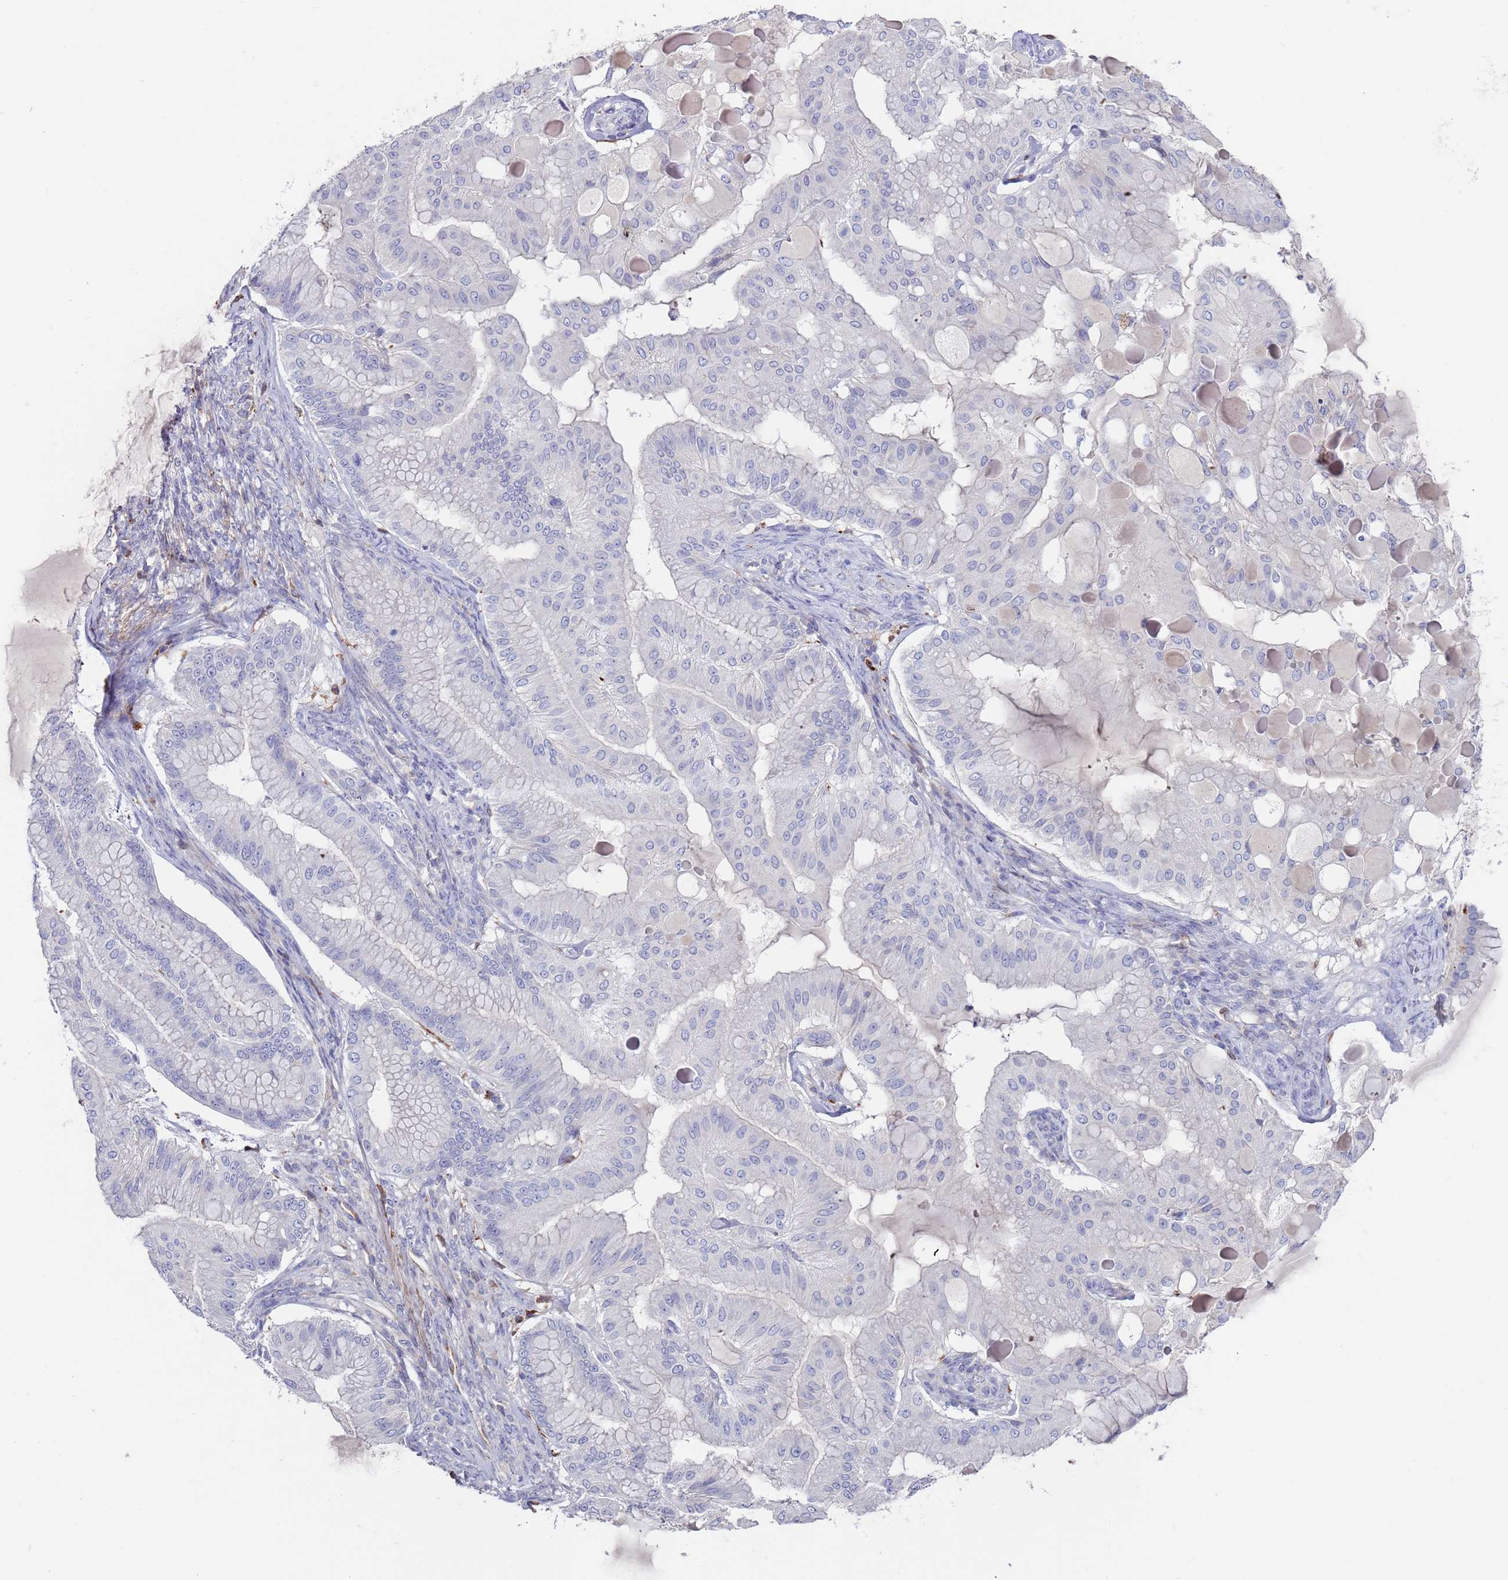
{"staining": {"intensity": "negative", "quantity": "none", "location": "none"}, "tissue": "ovarian cancer", "cell_type": "Tumor cells", "image_type": "cancer", "snomed": [{"axis": "morphology", "description": "Cystadenocarcinoma, mucinous, NOS"}, {"axis": "topography", "description": "Ovary"}], "caption": "An image of ovarian cancer stained for a protein shows no brown staining in tumor cells.", "gene": "GREB1L", "patient": {"sex": "female", "age": 61}}